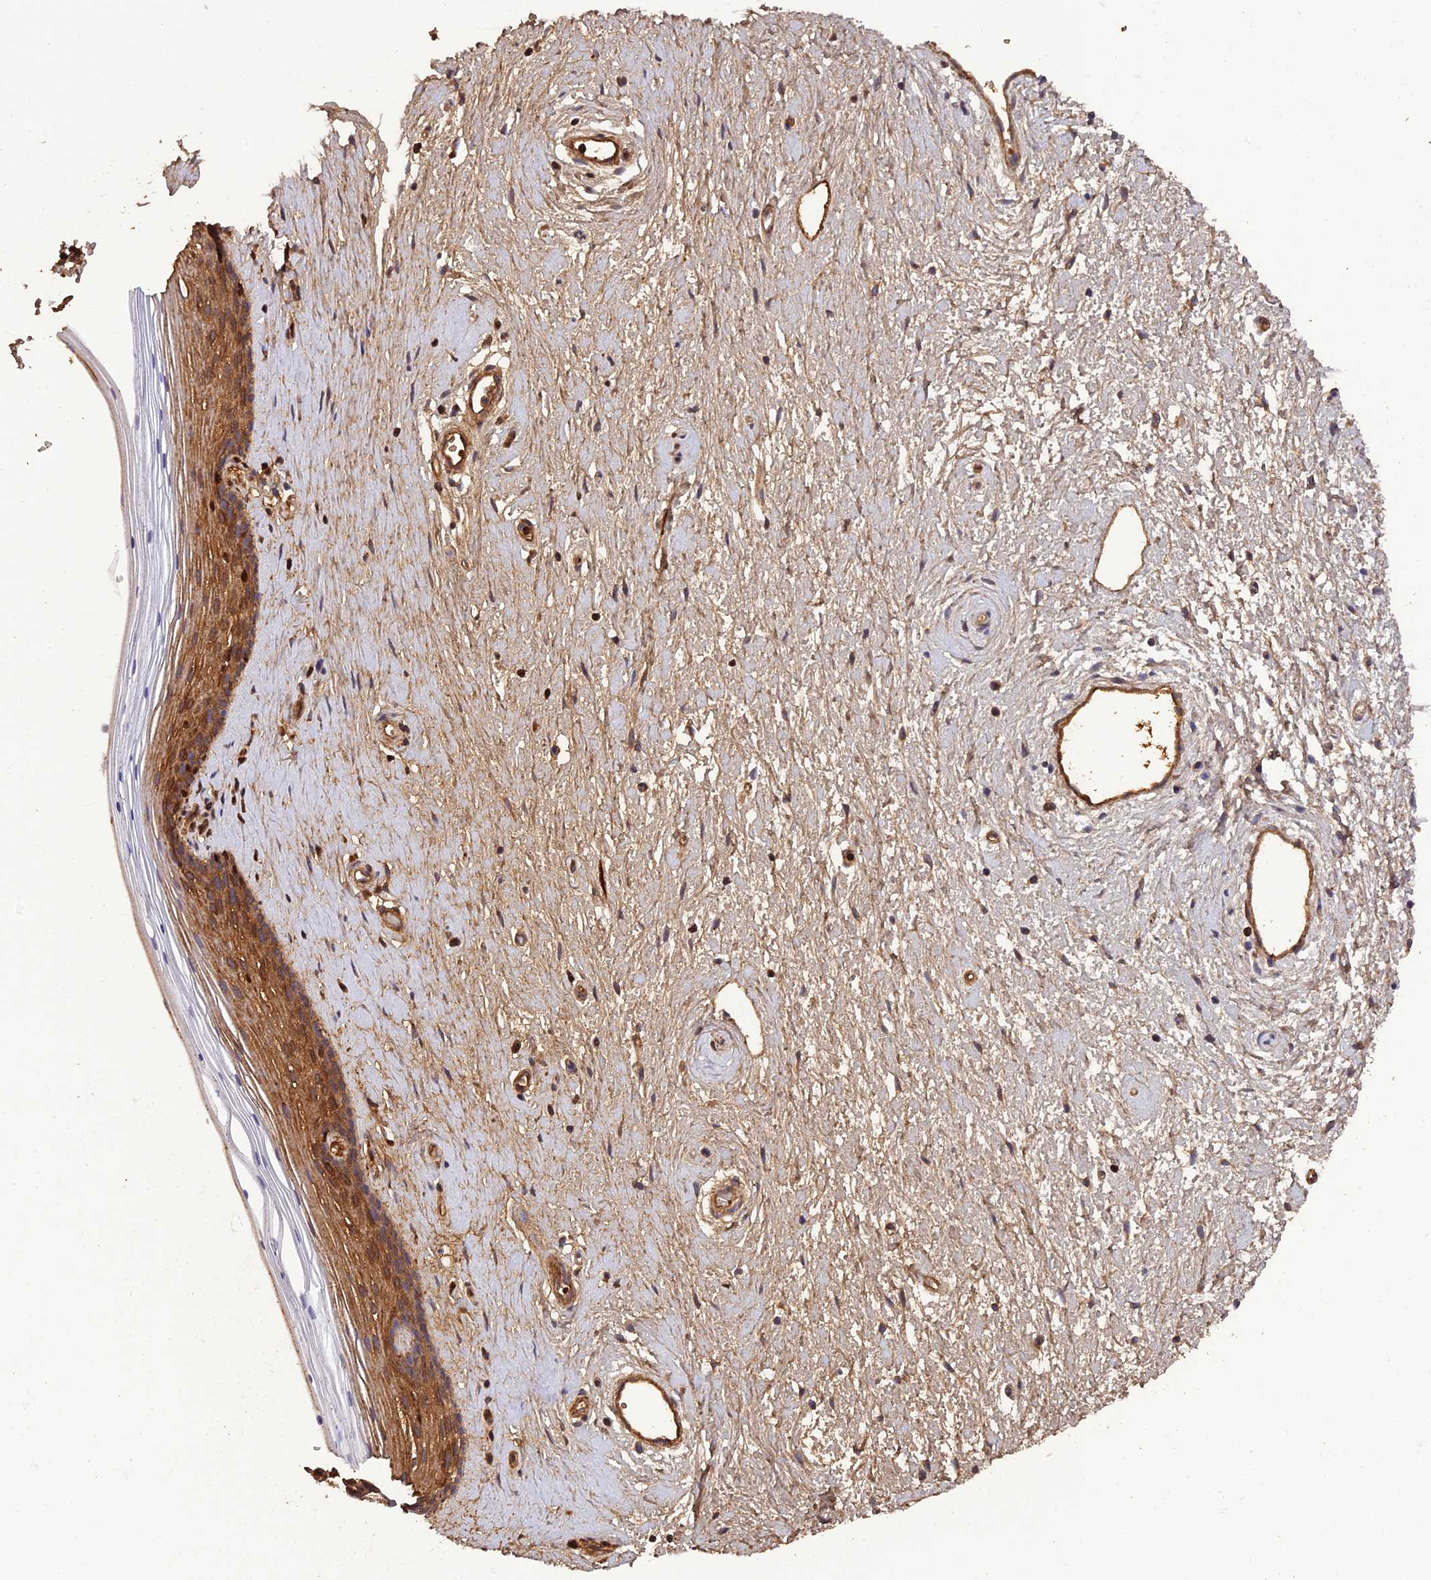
{"staining": {"intensity": "moderate", "quantity": ">75%", "location": "cytoplasmic/membranous,nuclear"}, "tissue": "vagina", "cell_type": "Squamous epithelial cells", "image_type": "normal", "snomed": [{"axis": "morphology", "description": "Normal tissue, NOS"}, {"axis": "topography", "description": "Vagina"}], "caption": "Immunohistochemical staining of normal human vagina demonstrates >75% levels of moderate cytoplasmic/membranous,nuclear protein staining in approximately >75% of squamous epithelial cells.", "gene": "PZP", "patient": {"sex": "female", "age": 46}}